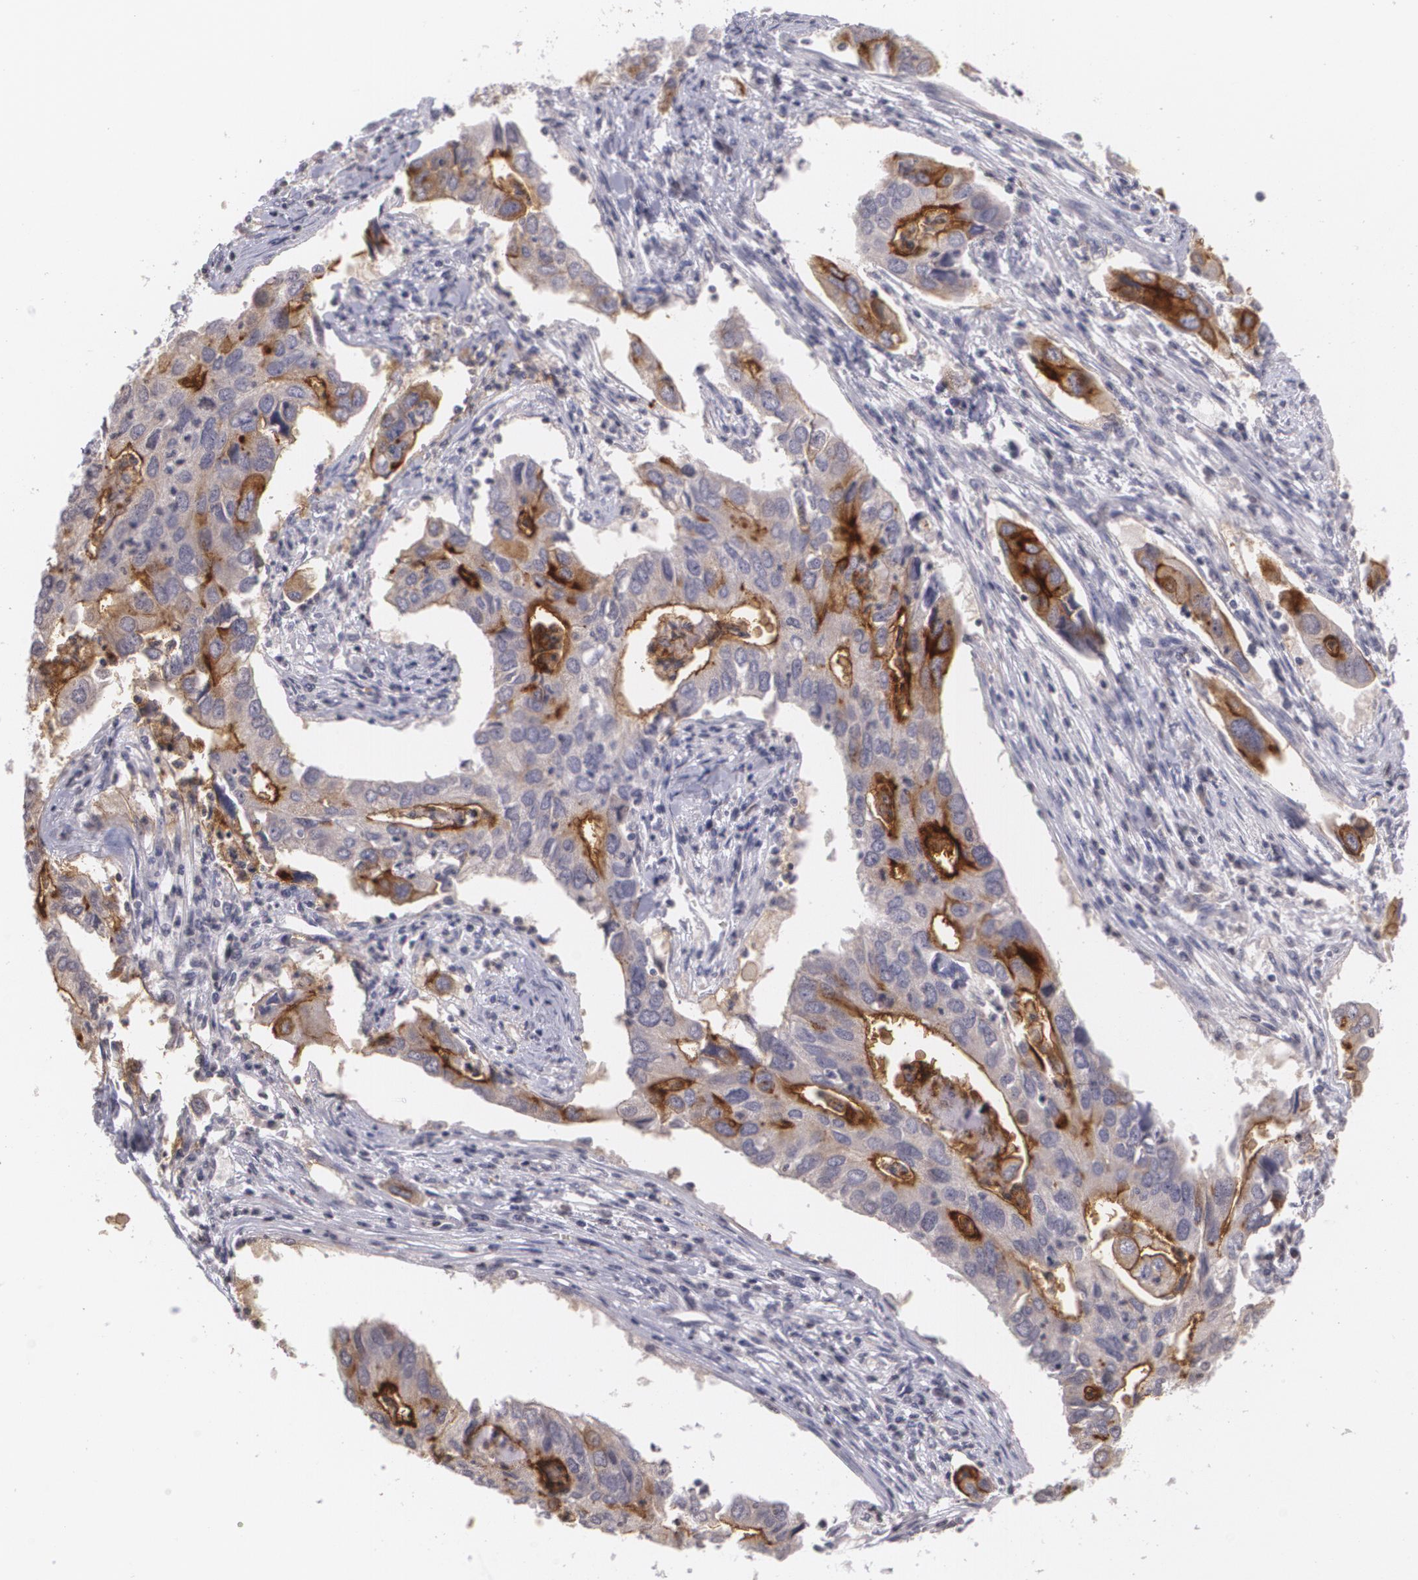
{"staining": {"intensity": "moderate", "quantity": "25%-75%", "location": "cytoplasmic/membranous"}, "tissue": "lung cancer", "cell_type": "Tumor cells", "image_type": "cancer", "snomed": [{"axis": "morphology", "description": "Adenocarcinoma, NOS"}, {"axis": "topography", "description": "Lung"}], "caption": "Lung cancer was stained to show a protein in brown. There is medium levels of moderate cytoplasmic/membranous positivity in about 25%-75% of tumor cells. The protein of interest is stained brown, and the nuclei are stained in blue (DAB IHC with brightfield microscopy, high magnification).", "gene": "MUC1", "patient": {"sex": "male", "age": 48}}